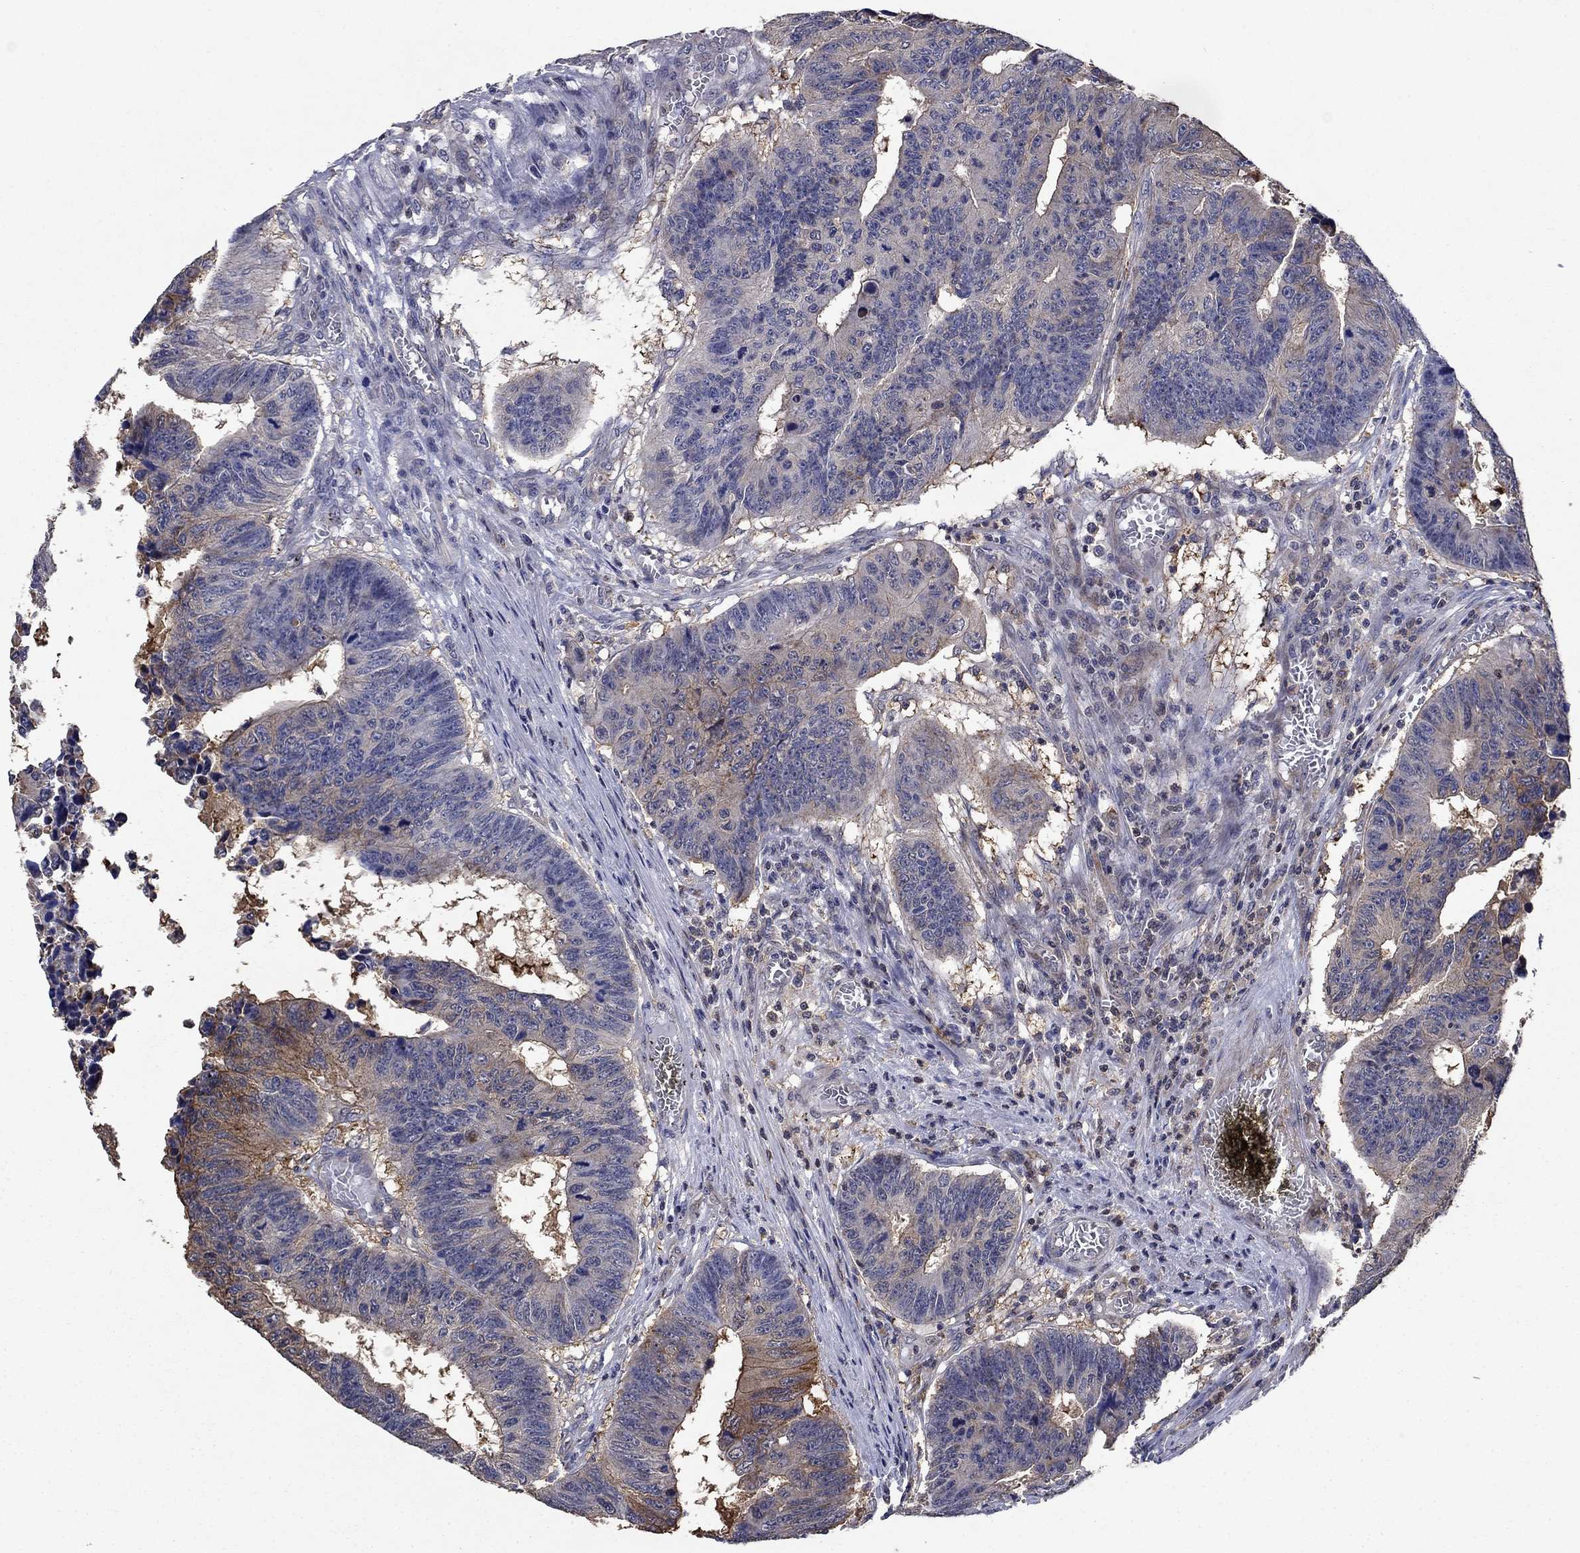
{"staining": {"intensity": "strong", "quantity": "<25%", "location": "cytoplasmic/membranous"}, "tissue": "colorectal cancer", "cell_type": "Tumor cells", "image_type": "cancer", "snomed": [{"axis": "morphology", "description": "Adenocarcinoma, NOS"}, {"axis": "topography", "description": "Appendix"}, {"axis": "topography", "description": "Colon"}, {"axis": "topography", "description": "Cecum"}, {"axis": "topography", "description": "Colon asc"}], "caption": "Strong cytoplasmic/membranous protein positivity is present in about <25% of tumor cells in adenocarcinoma (colorectal).", "gene": "DVL1", "patient": {"sex": "female", "age": 85}}